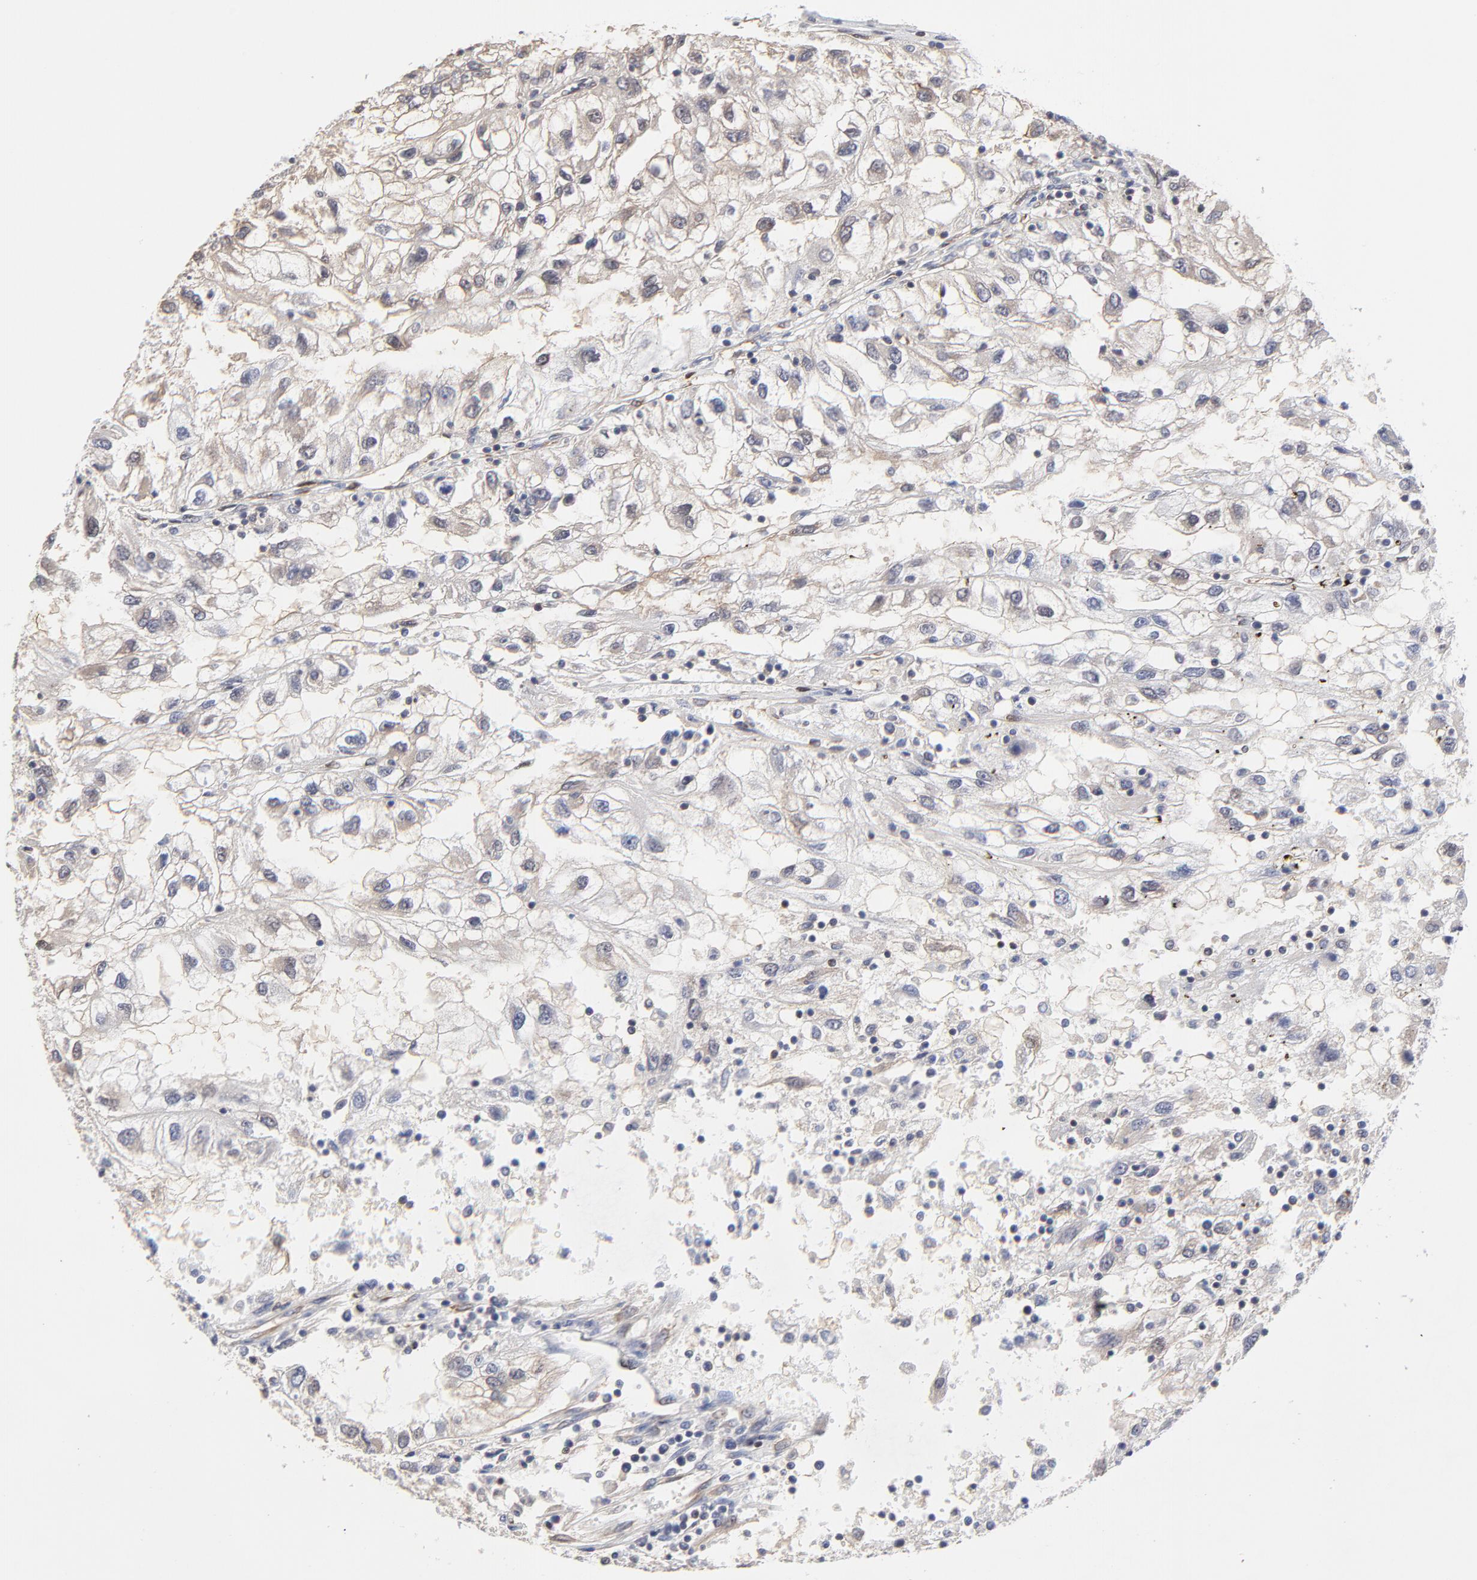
{"staining": {"intensity": "weak", "quantity": ">75%", "location": "cytoplasmic/membranous"}, "tissue": "renal cancer", "cell_type": "Tumor cells", "image_type": "cancer", "snomed": [{"axis": "morphology", "description": "Normal tissue, NOS"}, {"axis": "morphology", "description": "Adenocarcinoma, NOS"}, {"axis": "topography", "description": "Kidney"}], "caption": "Renal adenocarcinoma stained with a protein marker exhibits weak staining in tumor cells.", "gene": "ZNF157", "patient": {"sex": "male", "age": 71}}